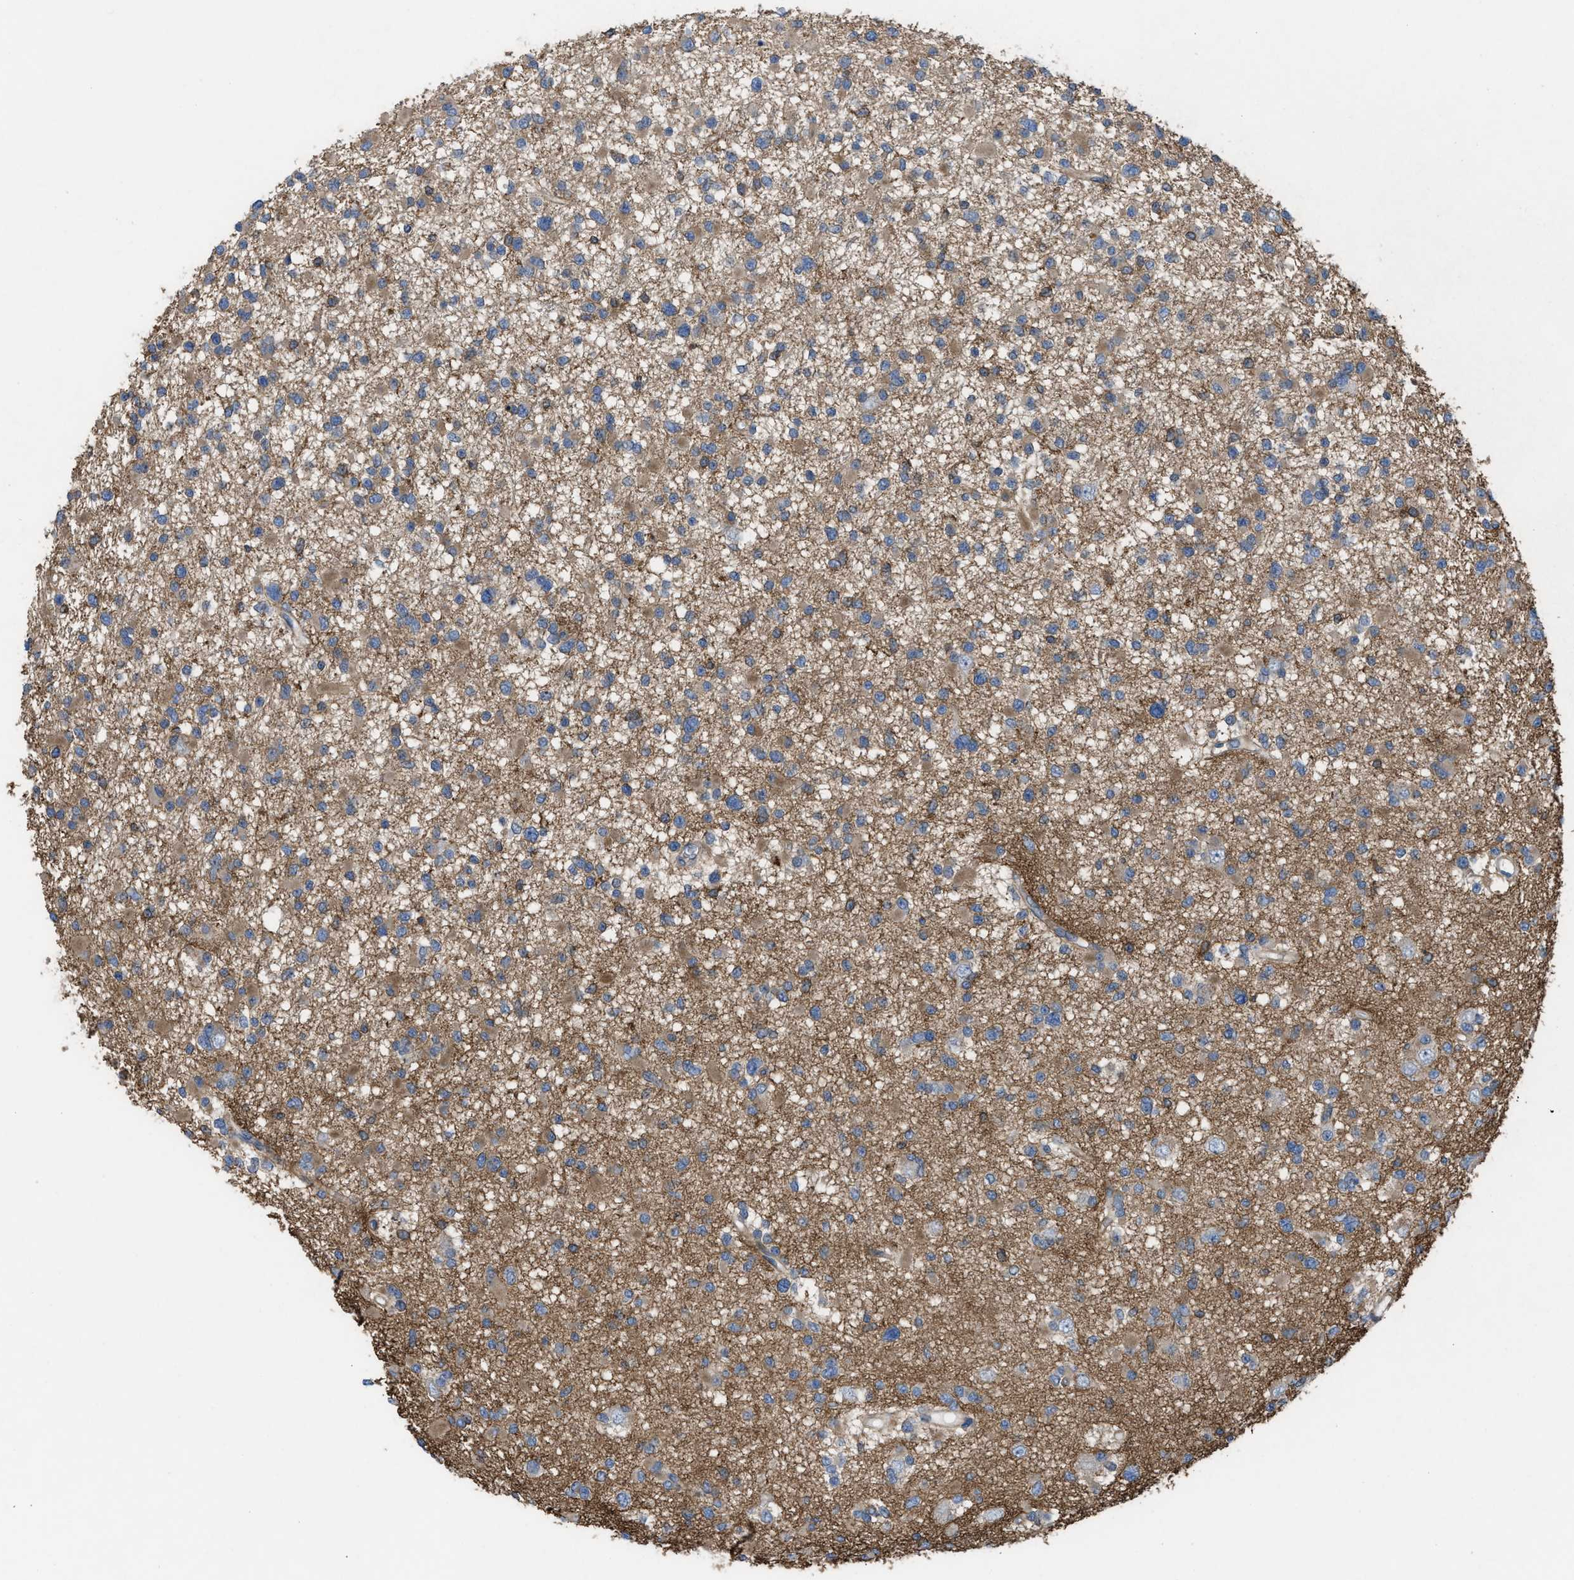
{"staining": {"intensity": "moderate", "quantity": ">75%", "location": "cytoplasmic/membranous"}, "tissue": "glioma", "cell_type": "Tumor cells", "image_type": "cancer", "snomed": [{"axis": "morphology", "description": "Glioma, malignant, Low grade"}, {"axis": "topography", "description": "Brain"}], "caption": "This image exhibits low-grade glioma (malignant) stained with IHC to label a protein in brown. The cytoplasmic/membranous of tumor cells show moderate positivity for the protein. Nuclei are counter-stained blue.", "gene": "MYO18A", "patient": {"sex": "female", "age": 22}}